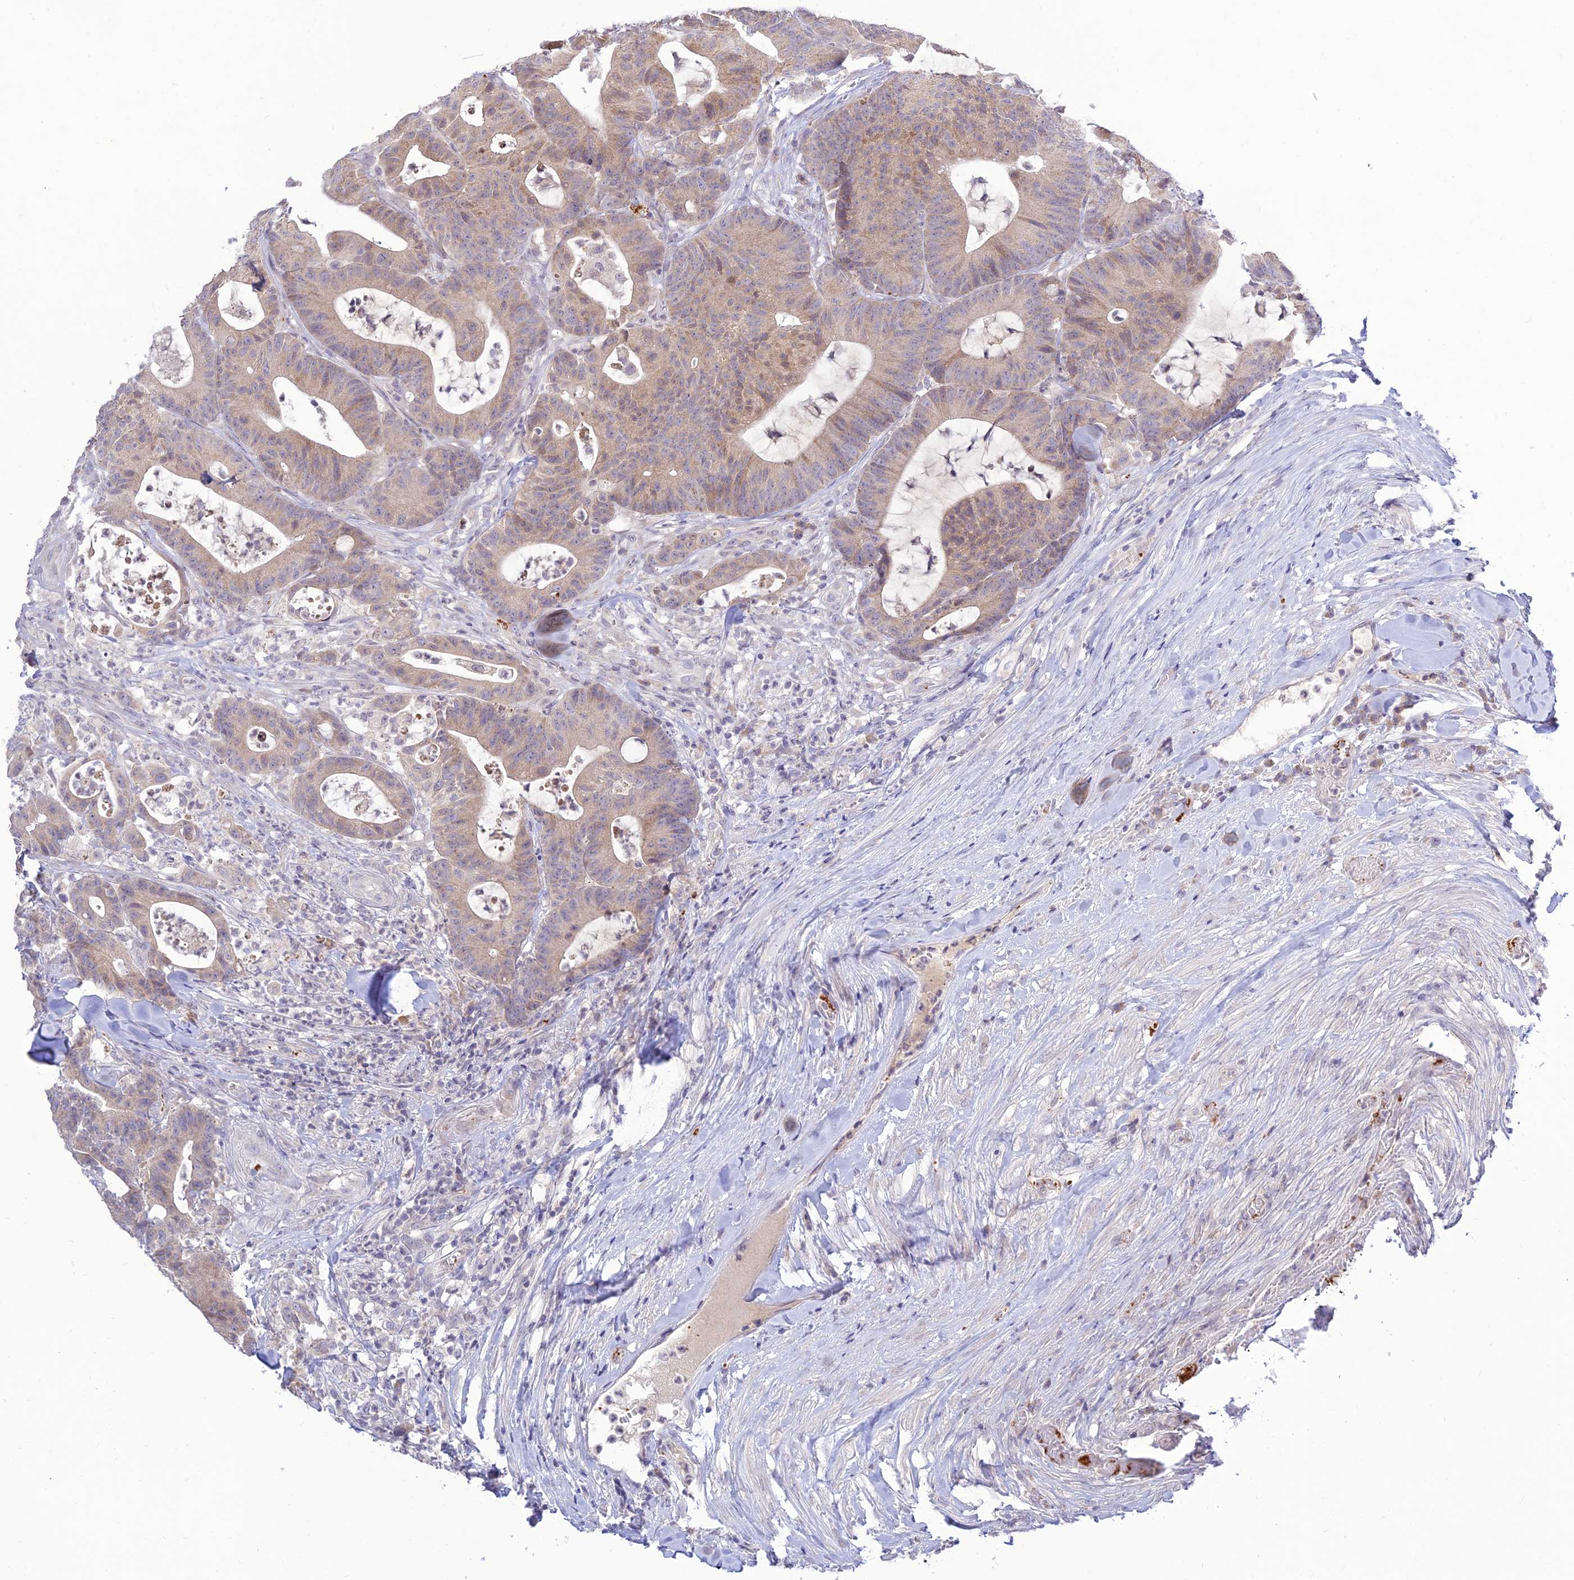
{"staining": {"intensity": "weak", "quantity": ">75%", "location": "cytoplasmic/membranous"}, "tissue": "colorectal cancer", "cell_type": "Tumor cells", "image_type": "cancer", "snomed": [{"axis": "morphology", "description": "Adenocarcinoma, NOS"}, {"axis": "topography", "description": "Colon"}], "caption": "Colorectal cancer (adenocarcinoma) stained for a protein exhibits weak cytoplasmic/membranous positivity in tumor cells.", "gene": "TMEM40", "patient": {"sex": "female", "age": 84}}